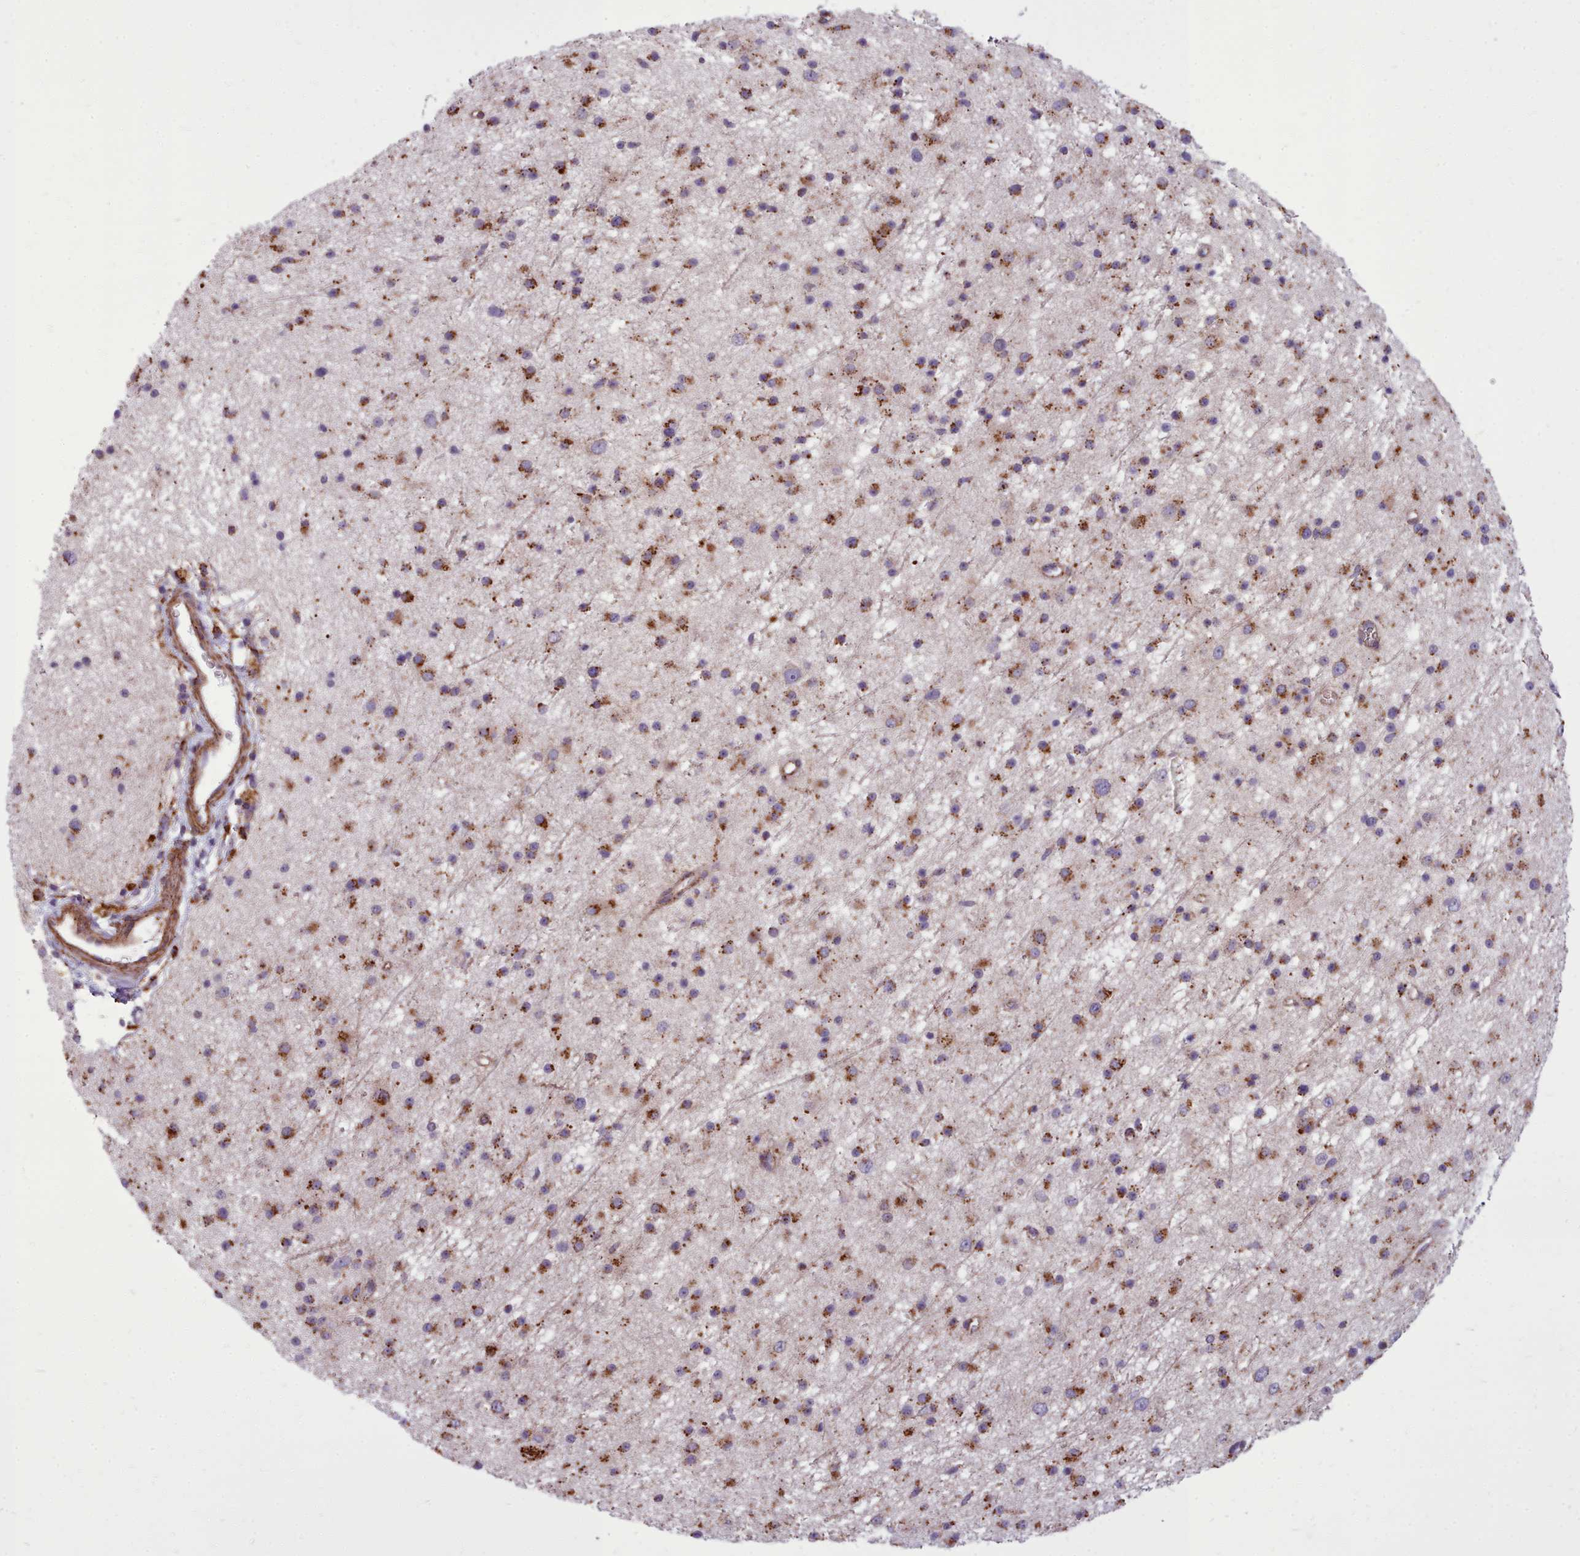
{"staining": {"intensity": "strong", "quantity": ">75%", "location": "cytoplasmic/membranous"}, "tissue": "glioma", "cell_type": "Tumor cells", "image_type": "cancer", "snomed": [{"axis": "morphology", "description": "Glioma, malignant, Low grade"}, {"axis": "topography", "description": "Cerebral cortex"}], "caption": "Strong cytoplasmic/membranous expression is seen in about >75% of tumor cells in glioma.", "gene": "PACSIN3", "patient": {"sex": "female", "age": 39}}